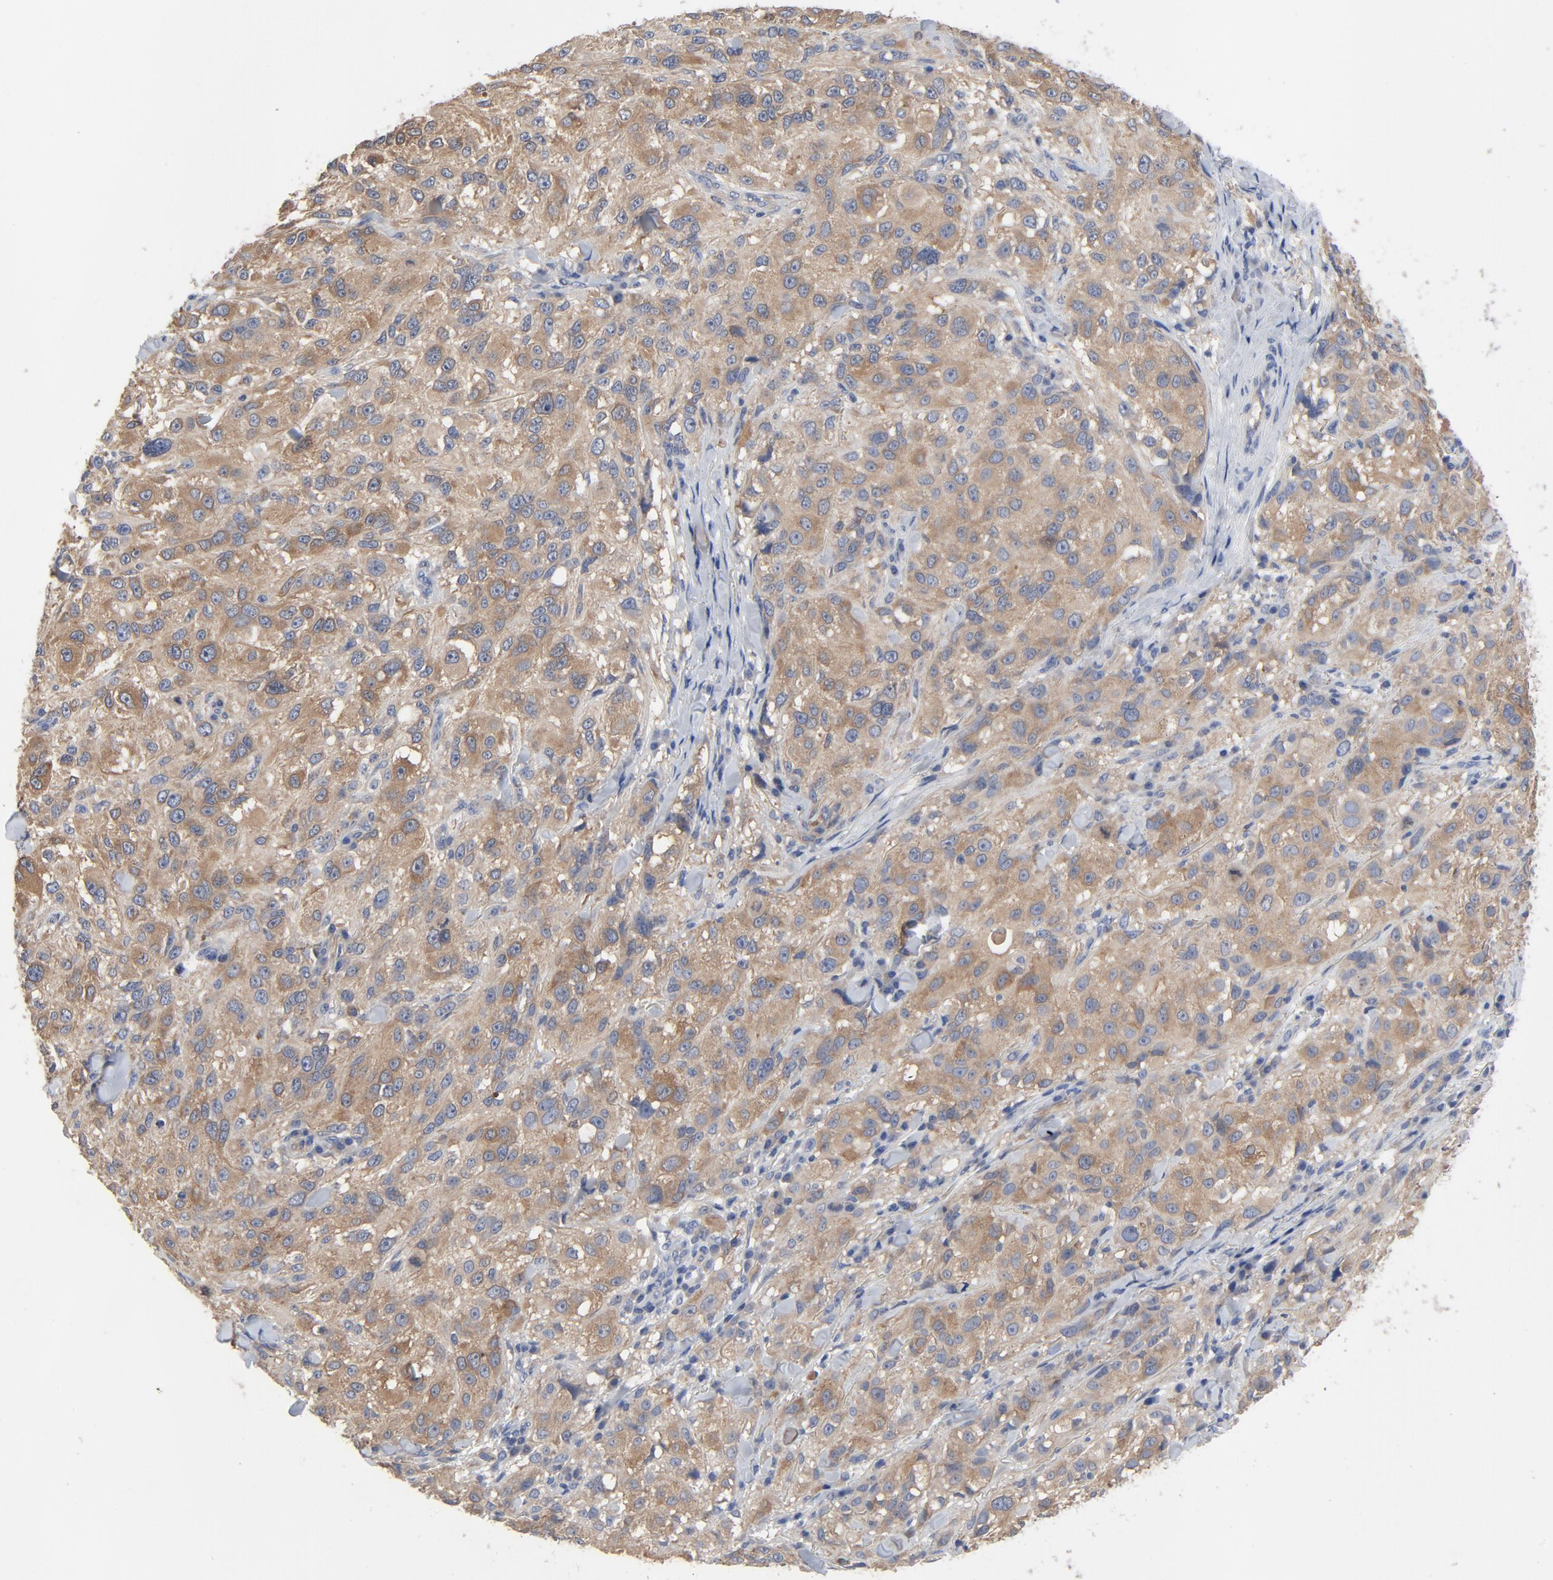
{"staining": {"intensity": "moderate", "quantity": ">75%", "location": "cytoplasmic/membranous"}, "tissue": "melanoma", "cell_type": "Tumor cells", "image_type": "cancer", "snomed": [{"axis": "morphology", "description": "Necrosis, NOS"}, {"axis": "morphology", "description": "Malignant melanoma, NOS"}, {"axis": "topography", "description": "Skin"}], "caption": "Protein staining demonstrates moderate cytoplasmic/membranous positivity in about >75% of tumor cells in melanoma.", "gene": "DYNLT3", "patient": {"sex": "female", "age": 87}}